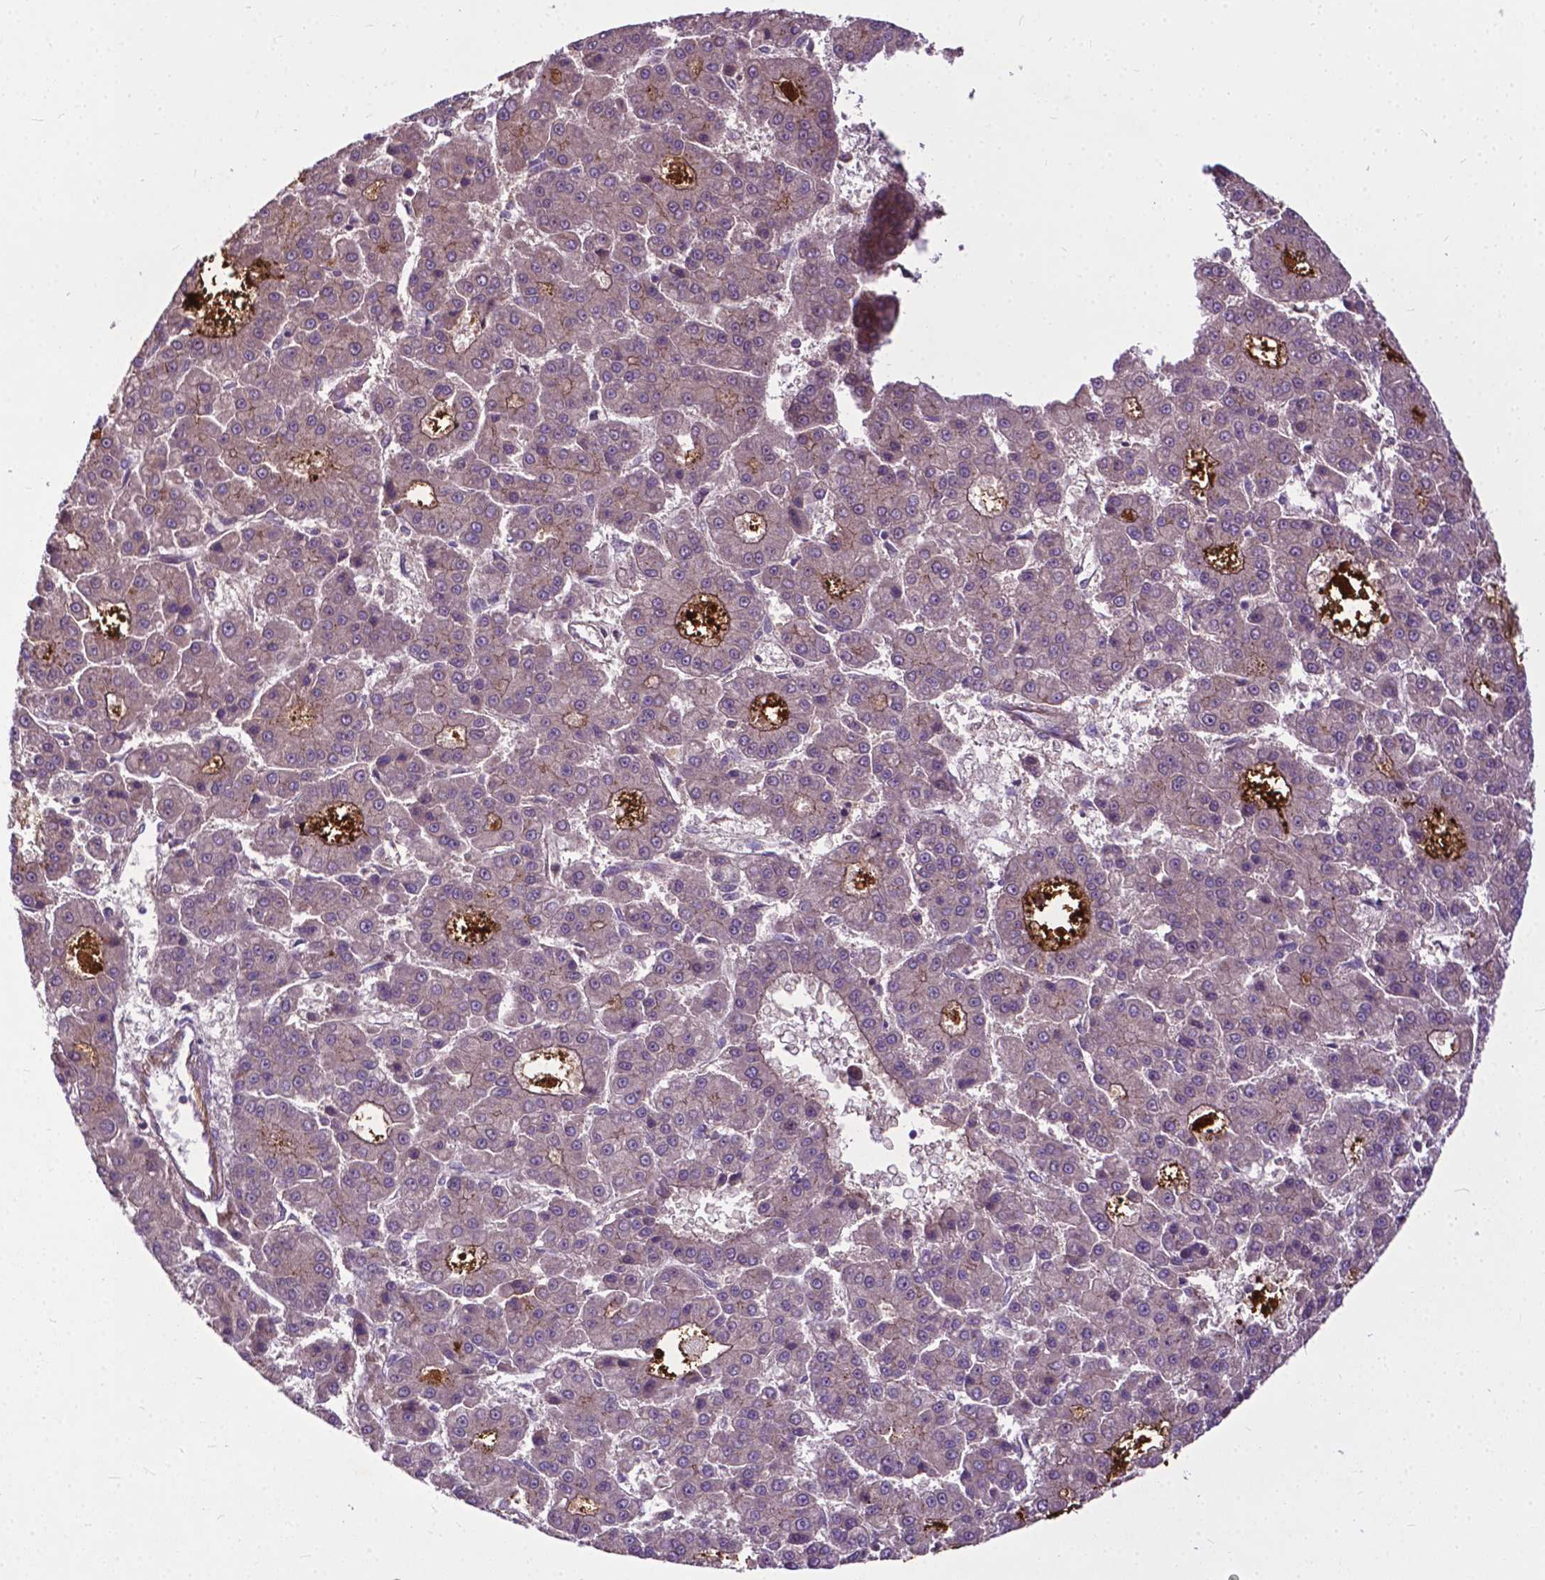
{"staining": {"intensity": "weak", "quantity": "<25%", "location": "cytoplasmic/membranous"}, "tissue": "liver cancer", "cell_type": "Tumor cells", "image_type": "cancer", "snomed": [{"axis": "morphology", "description": "Carcinoma, Hepatocellular, NOS"}, {"axis": "topography", "description": "Liver"}], "caption": "The micrograph reveals no staining of tumor cells in liver cancer (hepatocellular carcinoma).", "gene": "PARP3", "patient": {"sex": "male", "age": 70}}